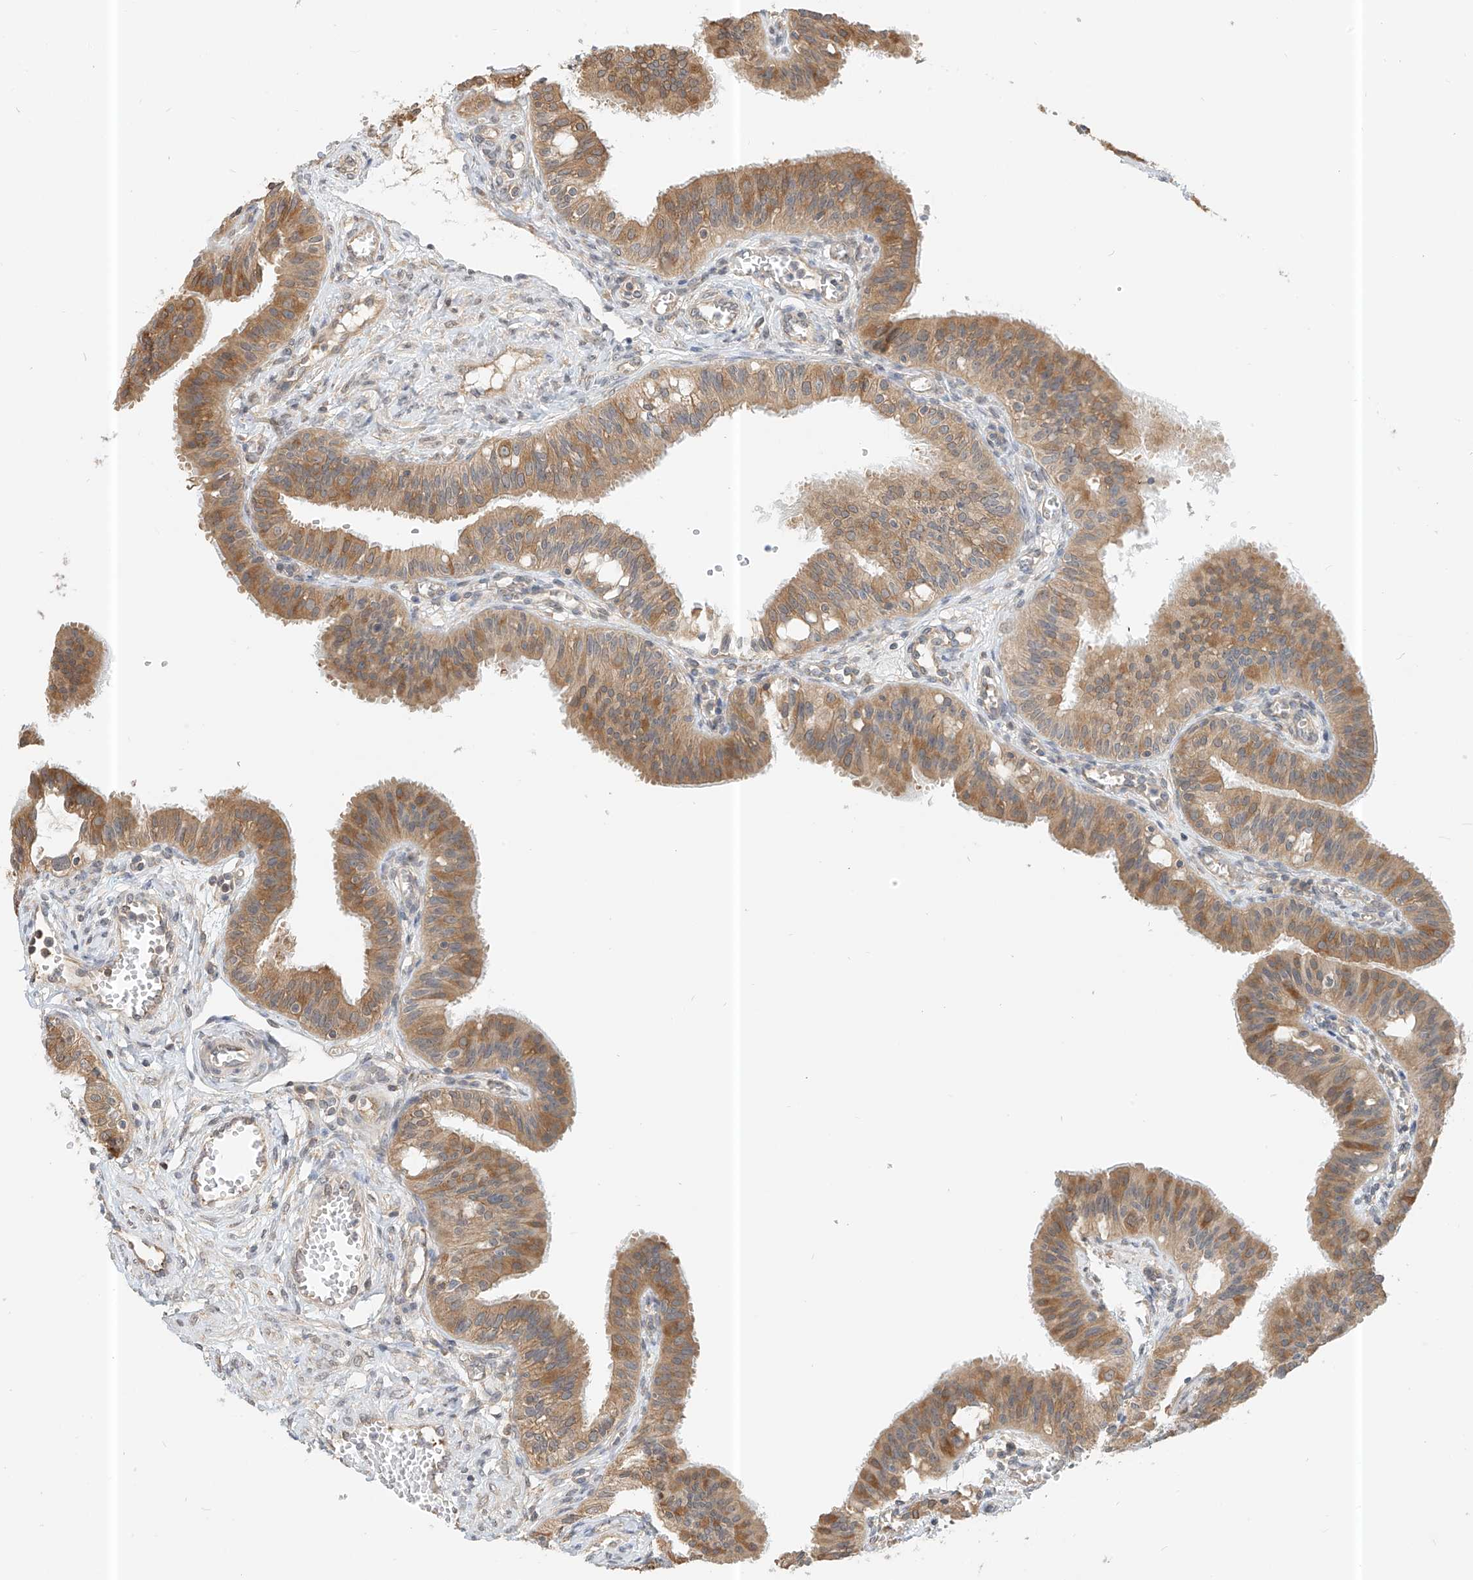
{"staining": {"intensity": "moderate", "quantity": ">75%", "location": "cytoplasmic/membranous"}, "tissue": "fallopian tube", "cell_type": "Glandular cells", "image_type": "normal", "snomed": [{"axis": "morphology", "description": "Normal tissue, NOS"}, {"axis": "topography", "description": "Fallopian tube"}, {"axis": "topography", "description": "Ovary"}], "caption": "Fallopian tube was stained to show a protein in brown. There is medium levels of moderate cytoplasmic/membranous positivity in approximately >75% of glandular cells.", "gene": "PPA2", "patient": {"sex": "female", "age": 42}}